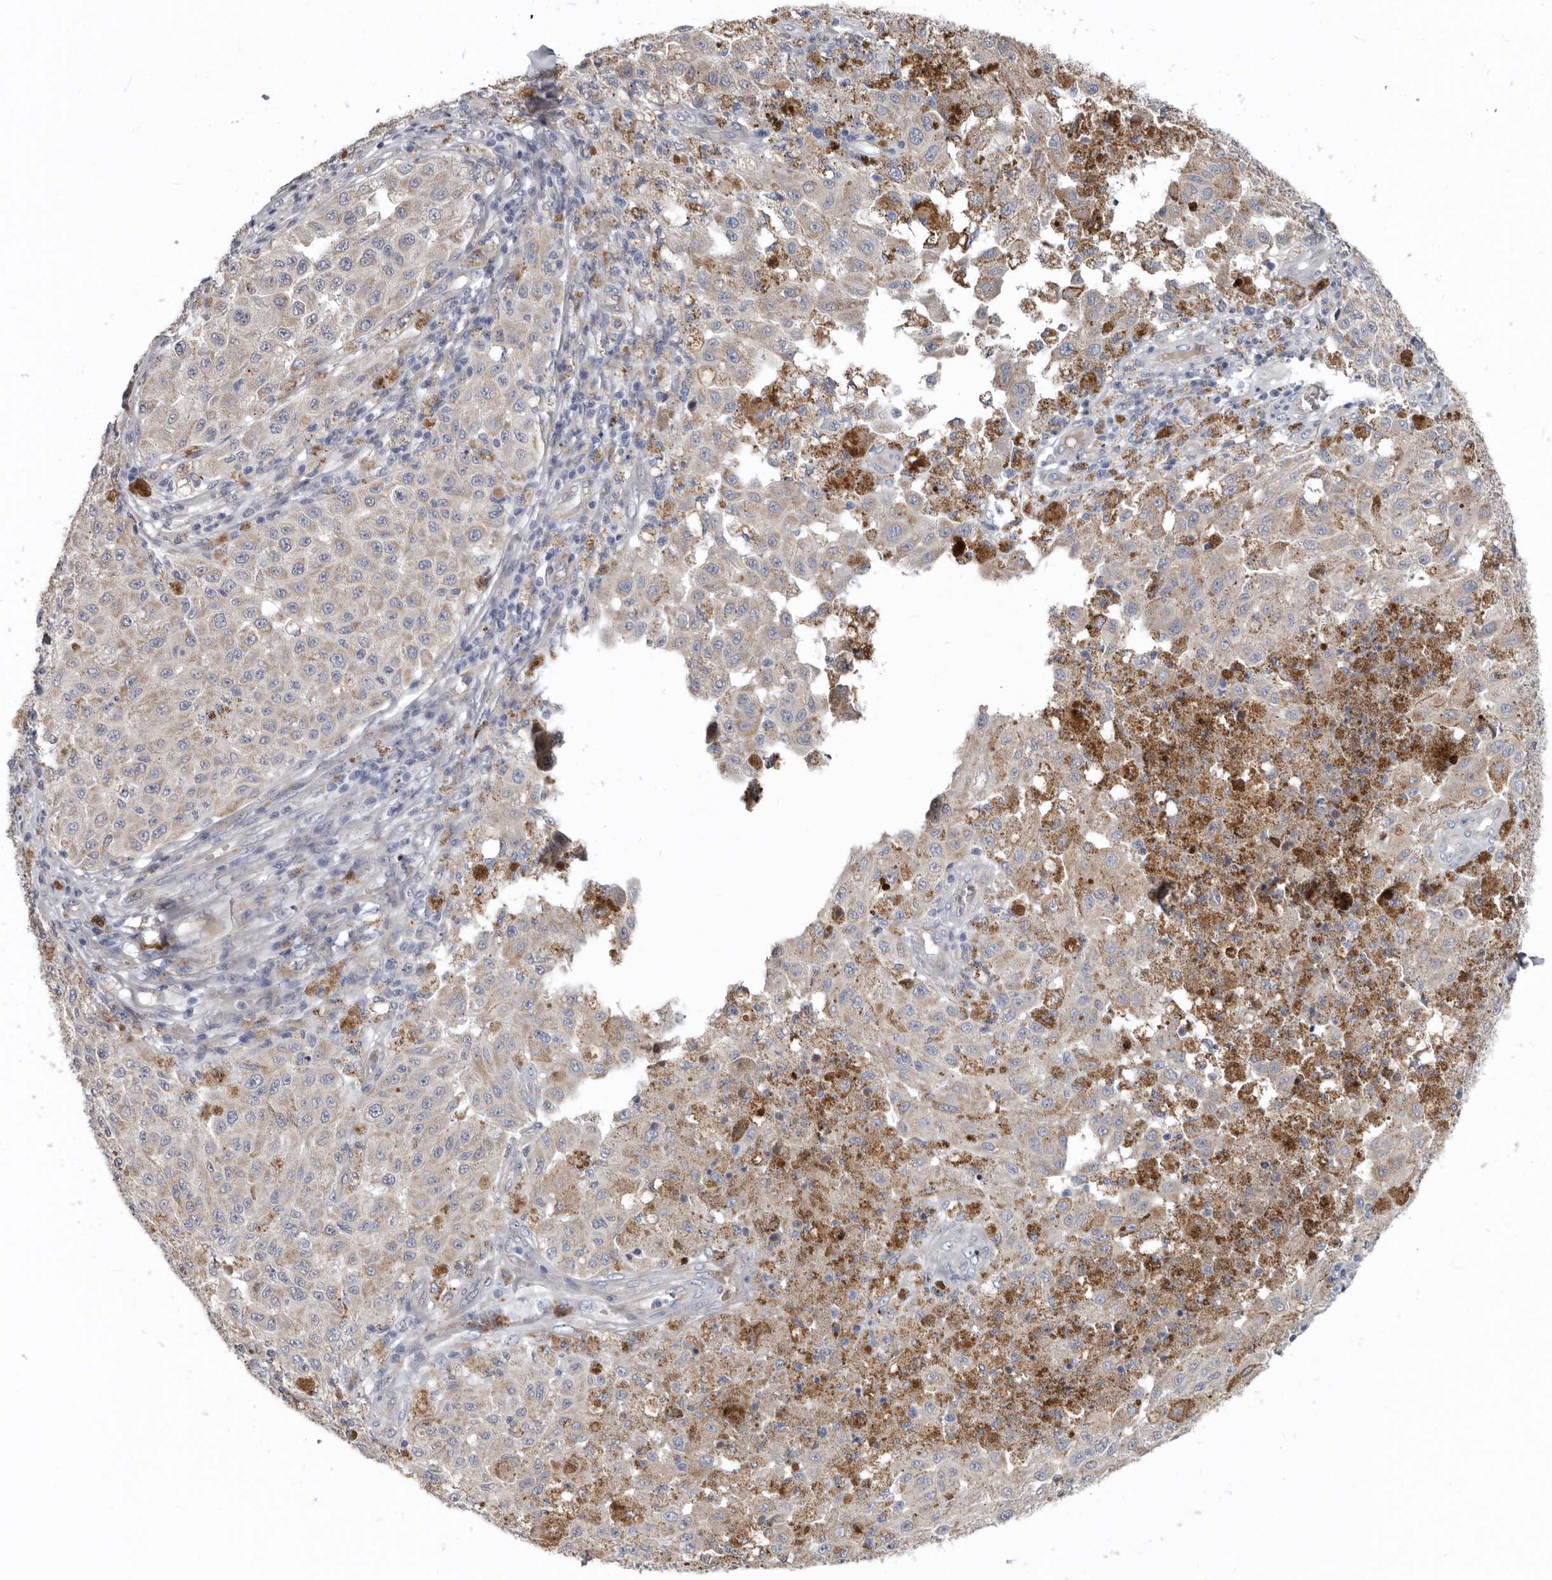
{"staining": {"intensity": "weak", "quantity": "<25%", "location": "cytoplasmic/membranous"}, "tissue": "melanoma", "cell_type": "Tumor cells", "image_type": "cancer", "snomed": [{"axis": "morphology", "description": "Malignant melanoma, NOS"}, {"axis": "topography", "description": "Skin"}], "caption": "High power microscopy micrograph of an immunohistochemistry (IHC) histopathology image of malignant melanoma, revealing no significant expression in tumor cells. (DAB (3,3'-diaminobenzidine) IHC, high magnification).", "gene": "ZNF114", "patient": {"sex": "female", "age": 64}}